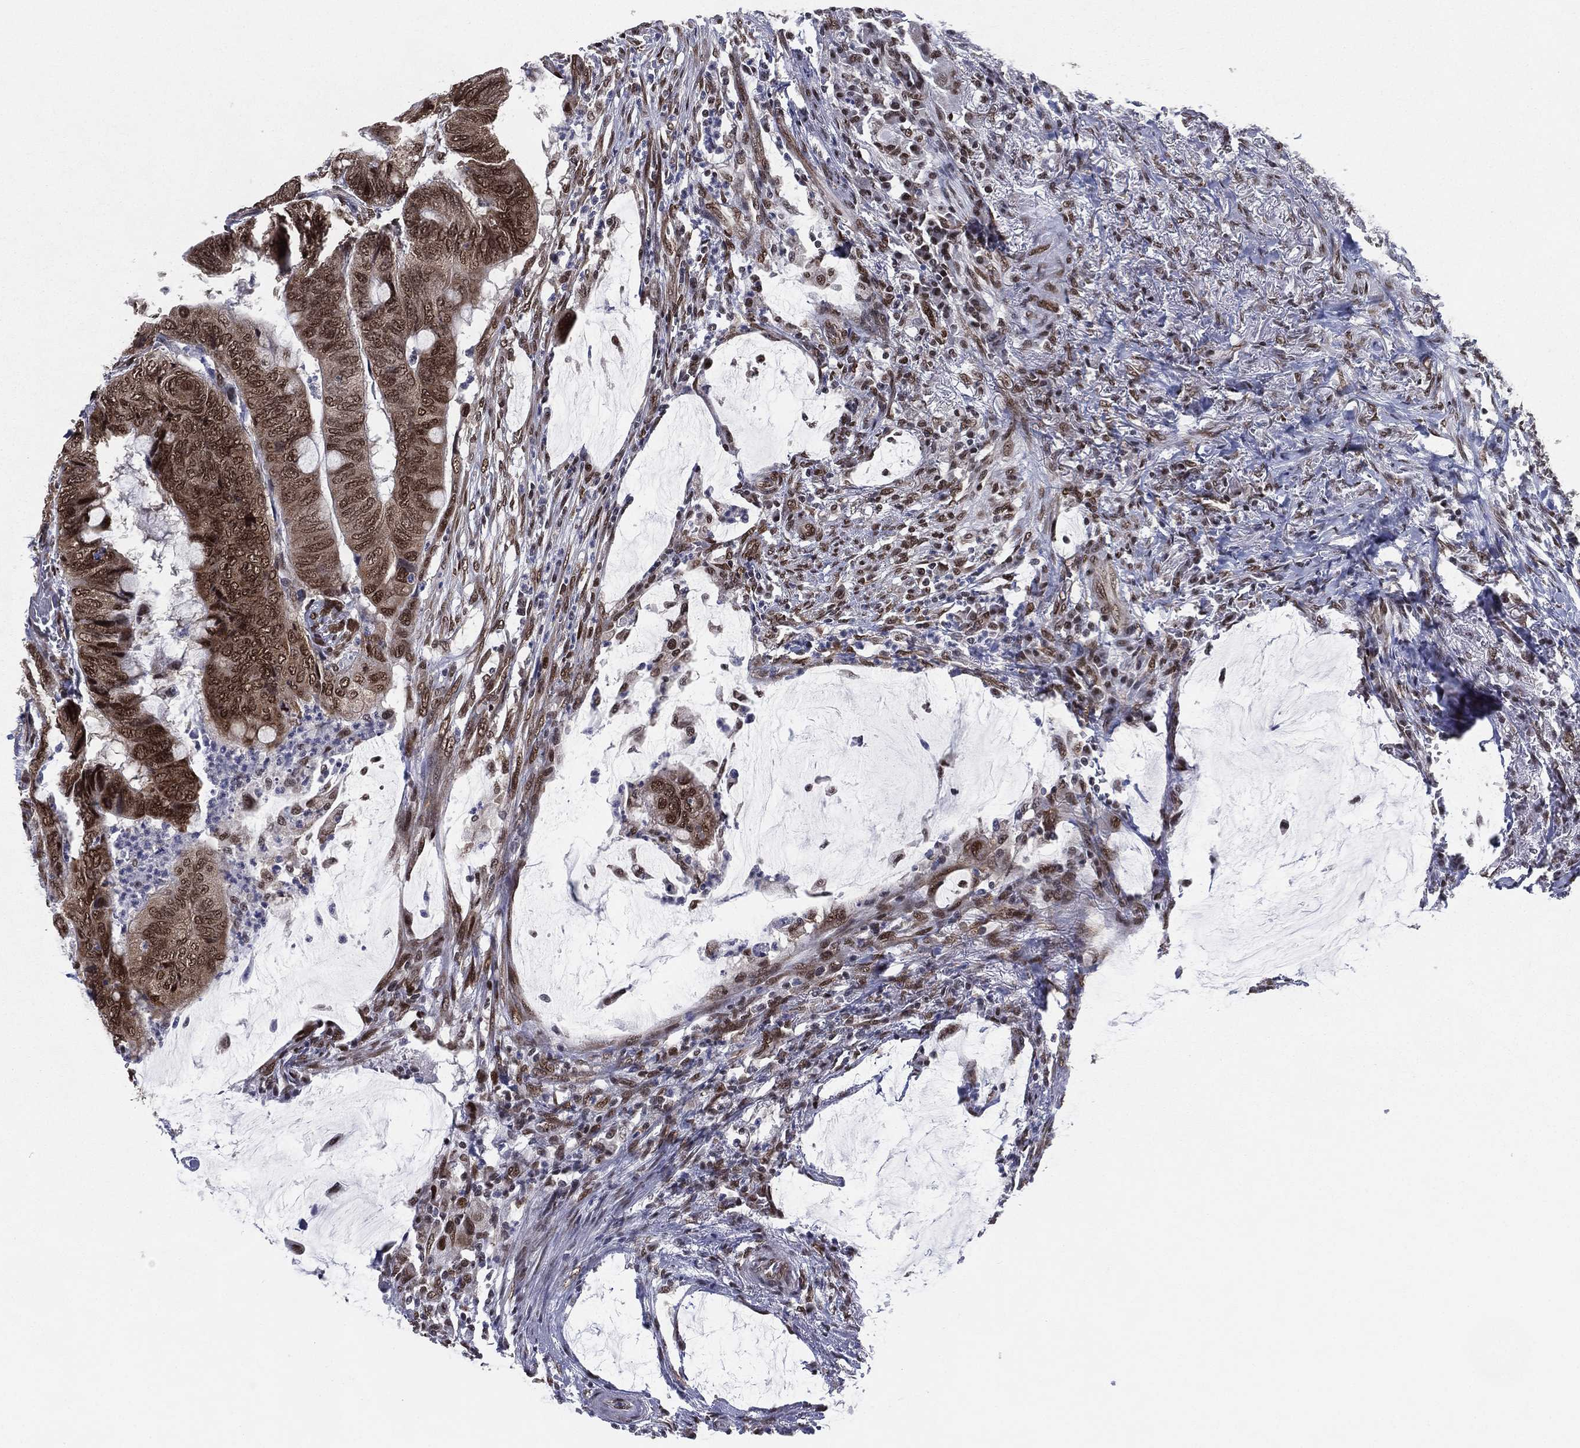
{"staining": {"intensity": "moderate", "quantity": ">75%", "location": "cytoplasmic/membranous,nuclear"}, "tissue": "colorectal cancer", "cell_type": "Tumor cells", "image_type": "cancer", "snomed": [{"axis": "morphology", "description": "Normal tissue, NOS"}, {"axis": "morphology", "description": "Adenocarcinoma, NOS"}, {"axis": "topography", "description": "Rectum"}, {"axis": "topography", "description": "Peripheral nerve tissue"}], "caption": "Approximately >75% of tumor cells in adenocarcinoma (colorectal) exhibit moderate cytoplasmic/membranous and nuclear protein expression as visualized by brown immunohistochemical staining.", "gene": "FUBP3", "patient": {"sex": "male", "age": 92}}